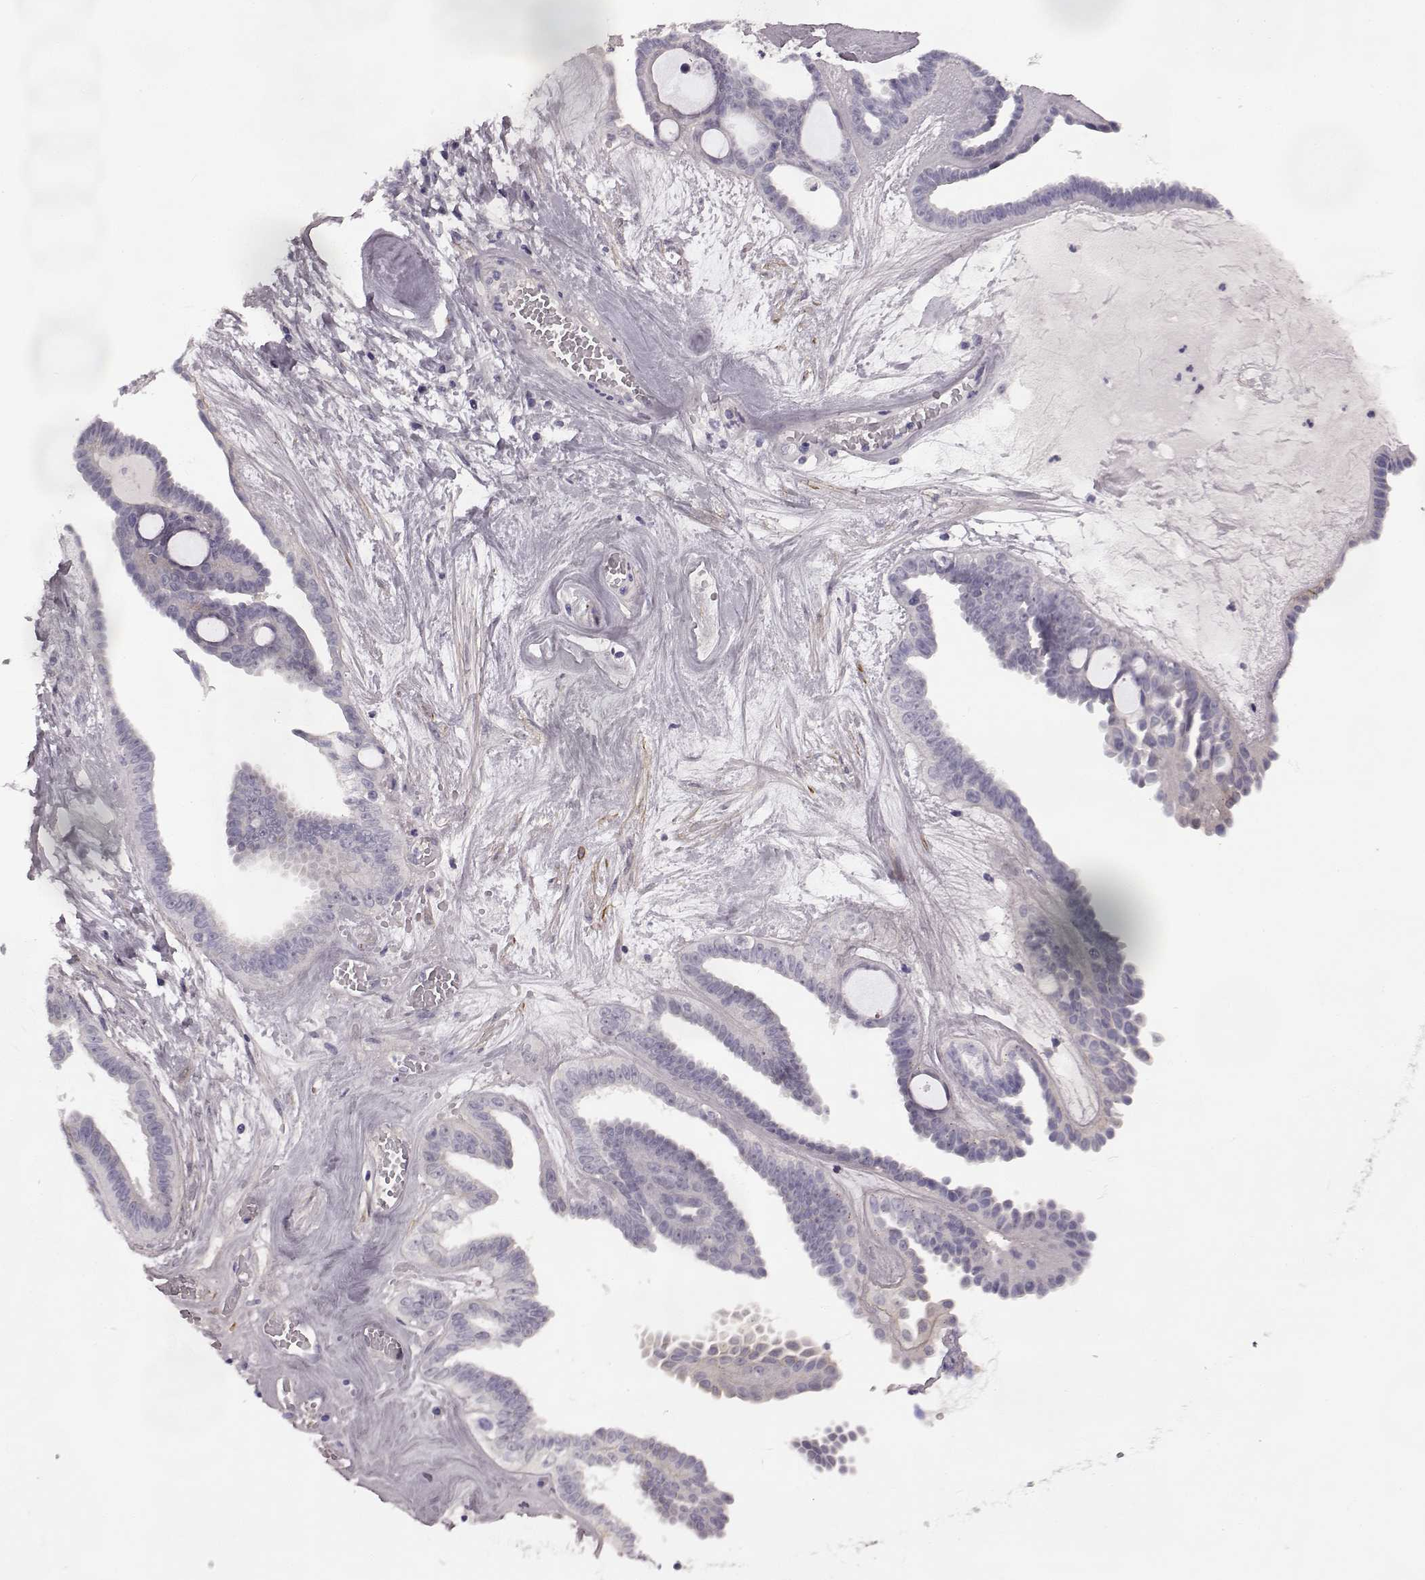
{"staining": {"intensity": "negative", "quantity": "none", "location": "none"}, "tissue": "ovarian cancer", "cell_type": "Tumor cells", "image_type": "cancer", "snomed": [{"axis": "morphology", "description": "Cystadenocarcinoma, serous, NOS"}, {"axis": "topography", "description": "Ovary"}], "caption": "The image reveals no significant positivity in tumor cells of ovarian cancer.", "gene": "SLCO3A1", "patient": {"sex": "female", "age": 71}}